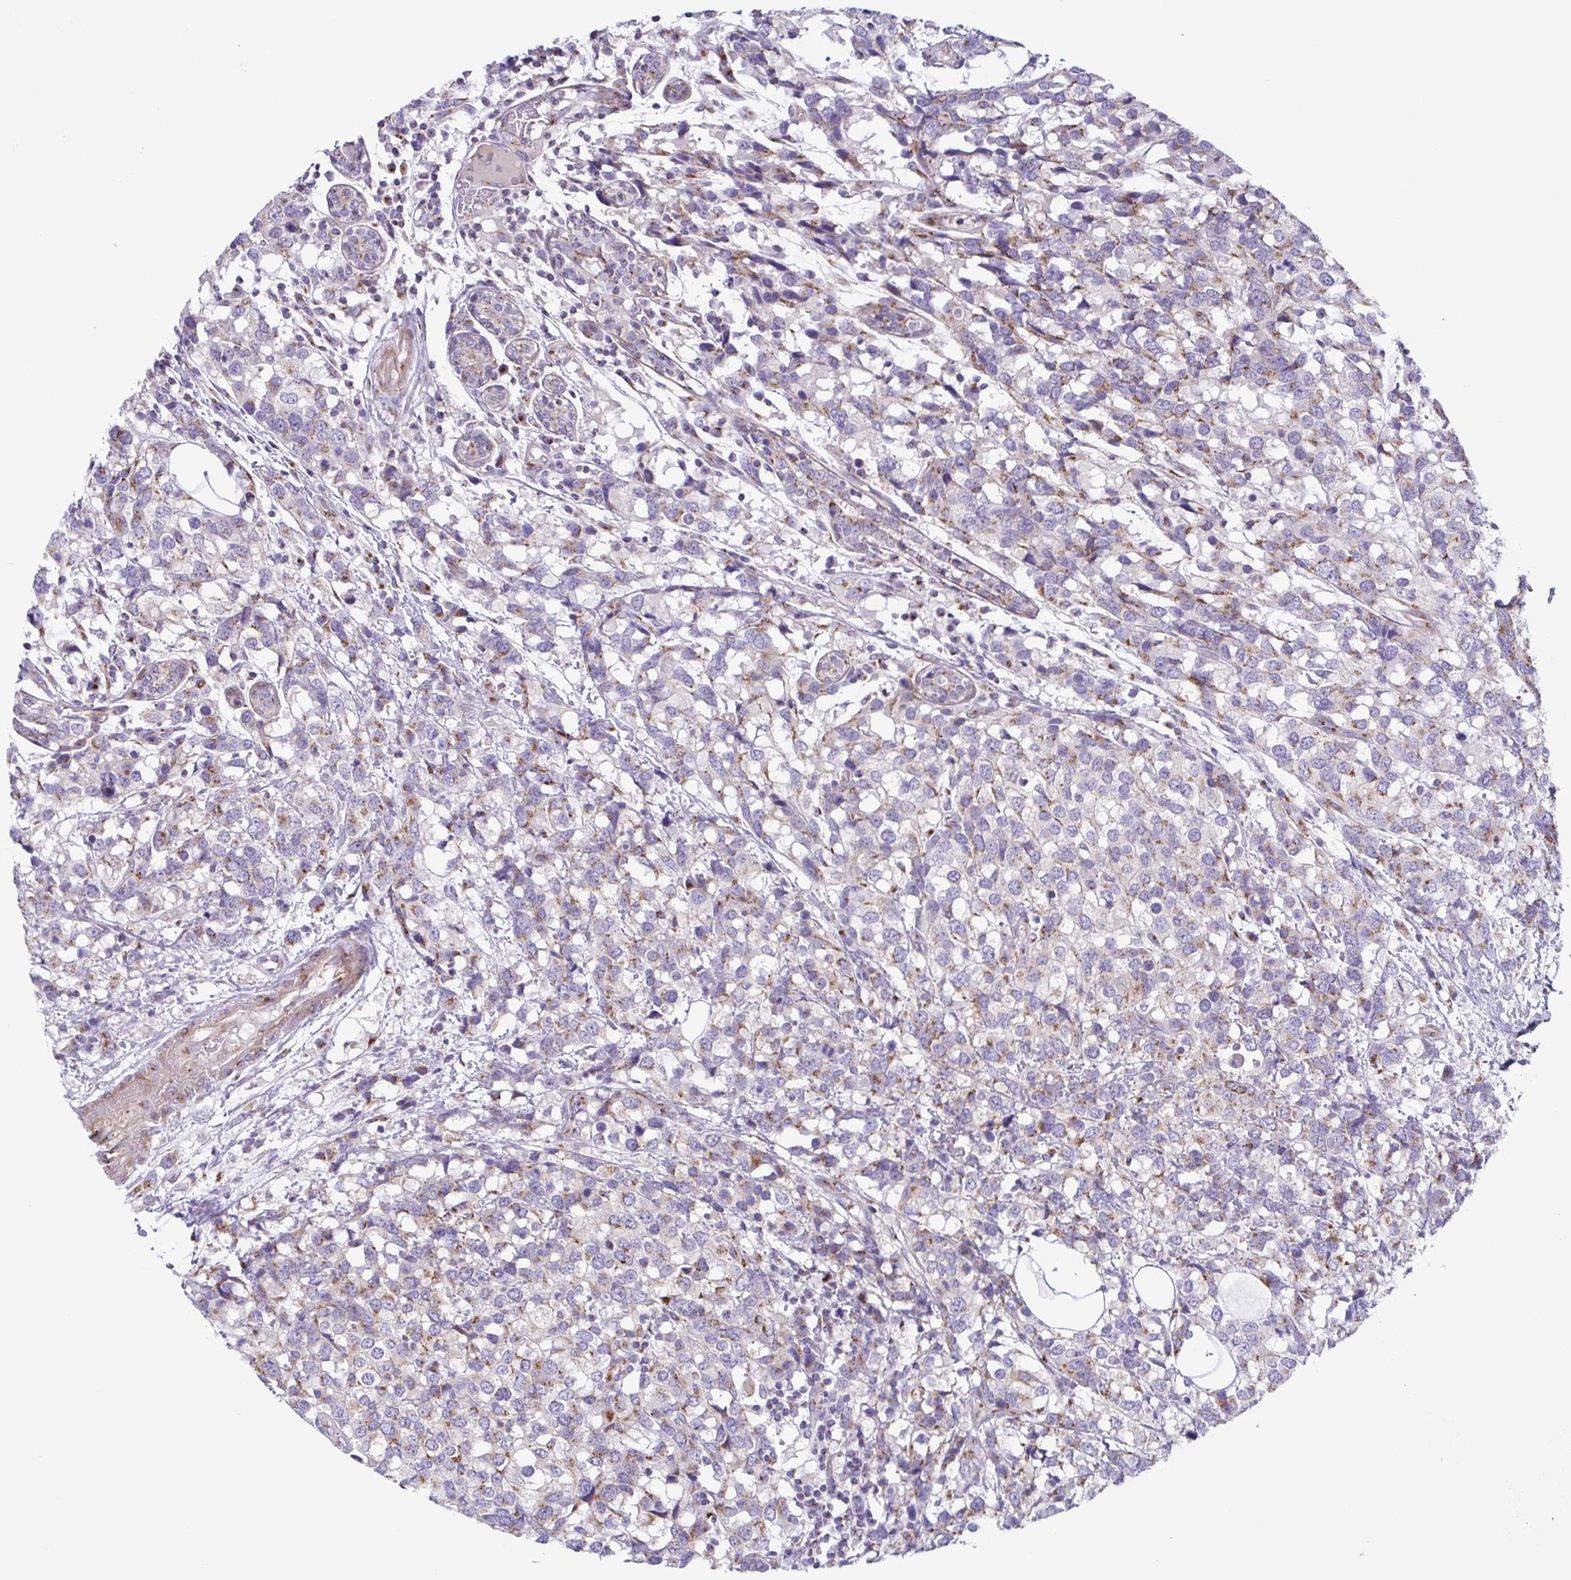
{"staining": {"intensity": "weak", "quantity": "25%-75%", "location": "cytoplasmic/membranous"}, "tissue": "breast cancer", "cell_type": "Tumor cells", "image_type": "cancer", "snomed": [{"axis": "morphology", "description": "Lobular carcinoma"}, {"axis": "topography", "description": "Breast"}], "caption": "IHC micrograph of breast cancer stained for a protein (brown), which reveals low levels of weak cytoplasmic/membranous staining in approximately 25%-75% of tumor cells.", "gene": "COL17A1", "patient": {"sex": "female", "age": 59}}